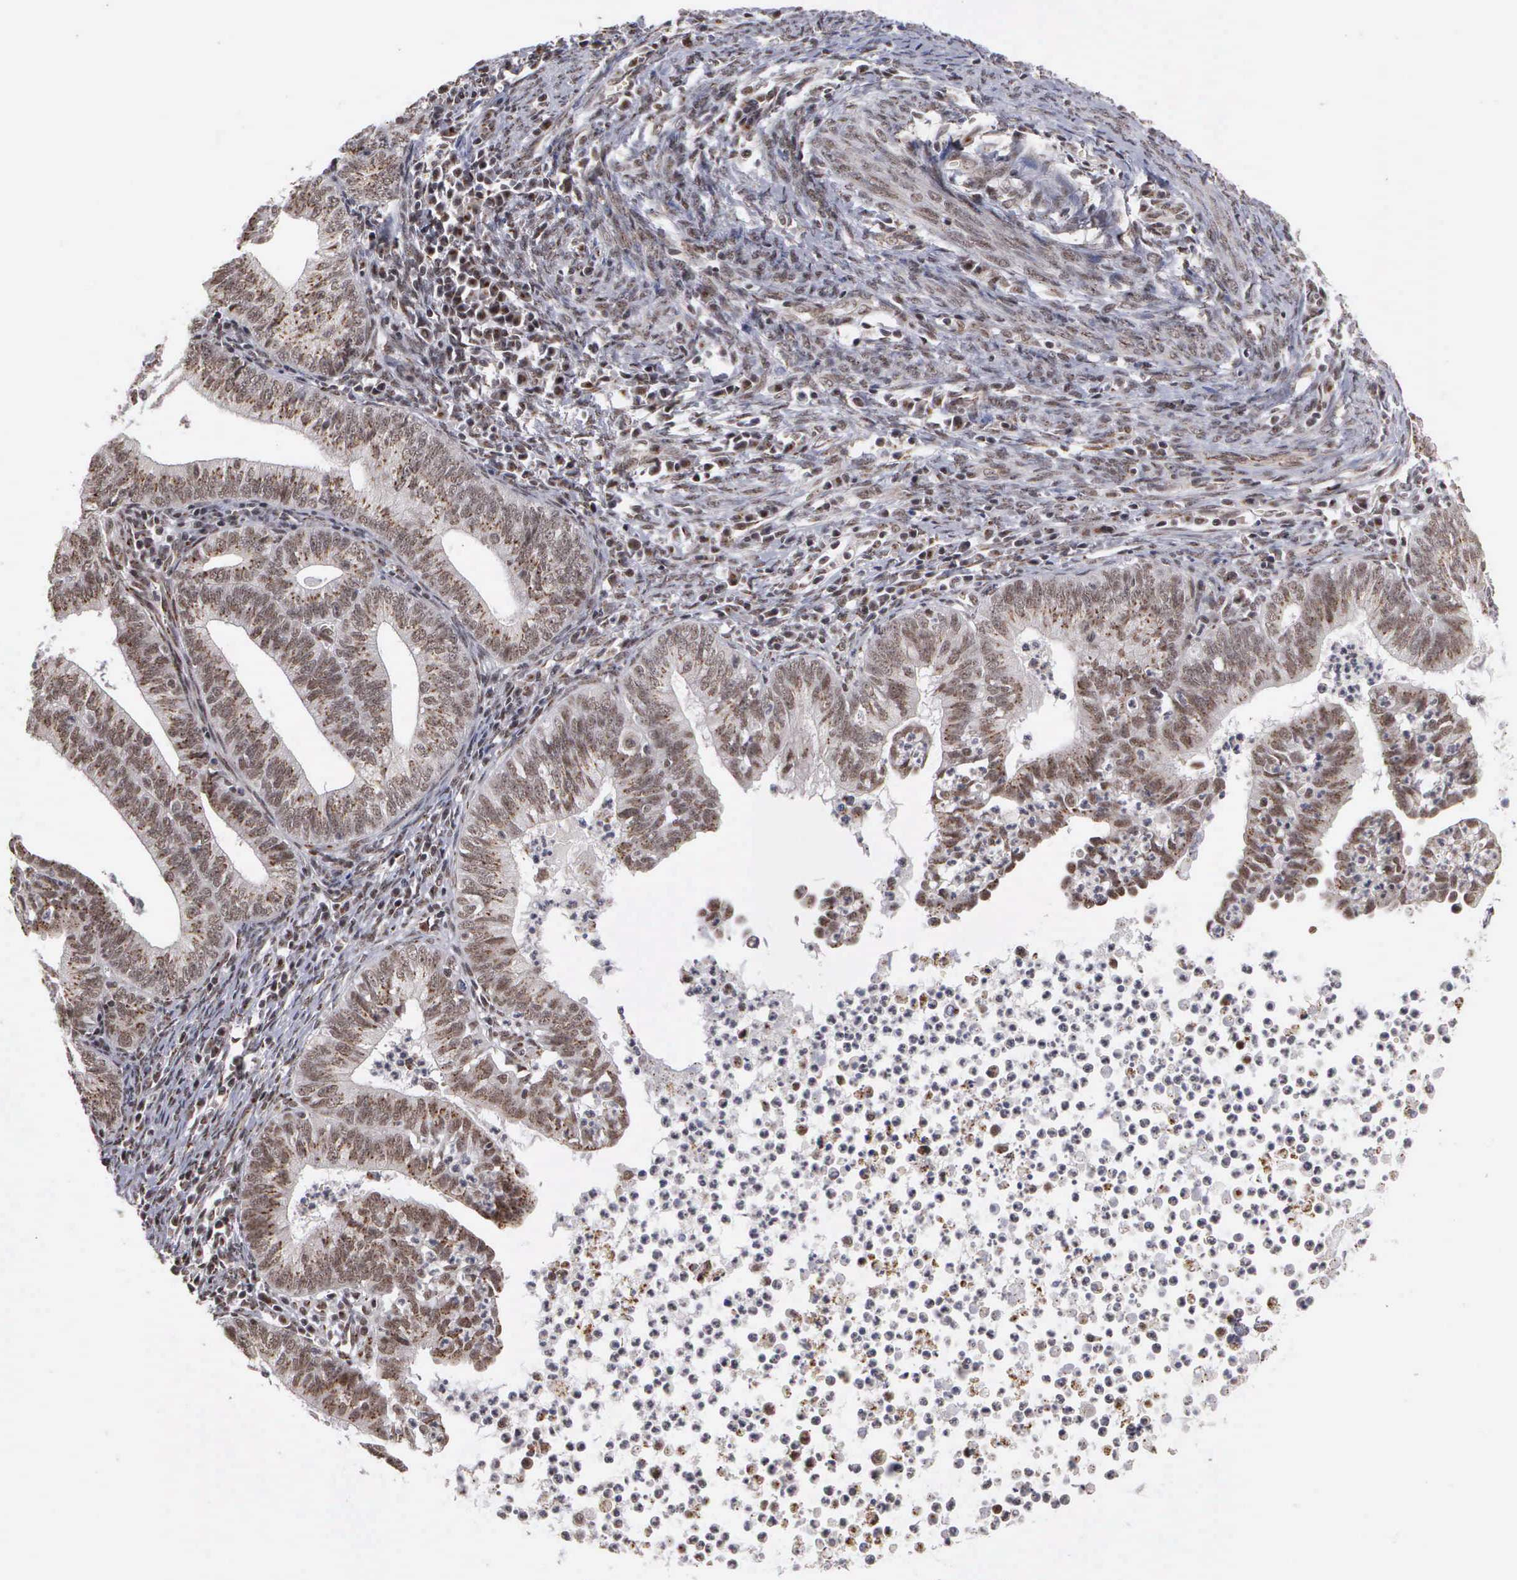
{"staining": {"intensity": "moderate", "quantity": ">75%", "location": "cytoplasmic/membranous,nuclear"}, "tissue": "endometrial cancer", "cell_type": "Tumor cells", "image_type": "cancer", "snomed": [{"axis": "morphology", "description": "Adenocarcinoma, NOS"}, {"axis": "topography", "description": "Endometrium"}], "caption": "A brown stain shows moderate cytoplasmic/membranous and nuclear staining of a protein in human endometrial cancer tumor cells.", "gene": "GTF2A1", "patient": {"sex": "female", "age": 66}}